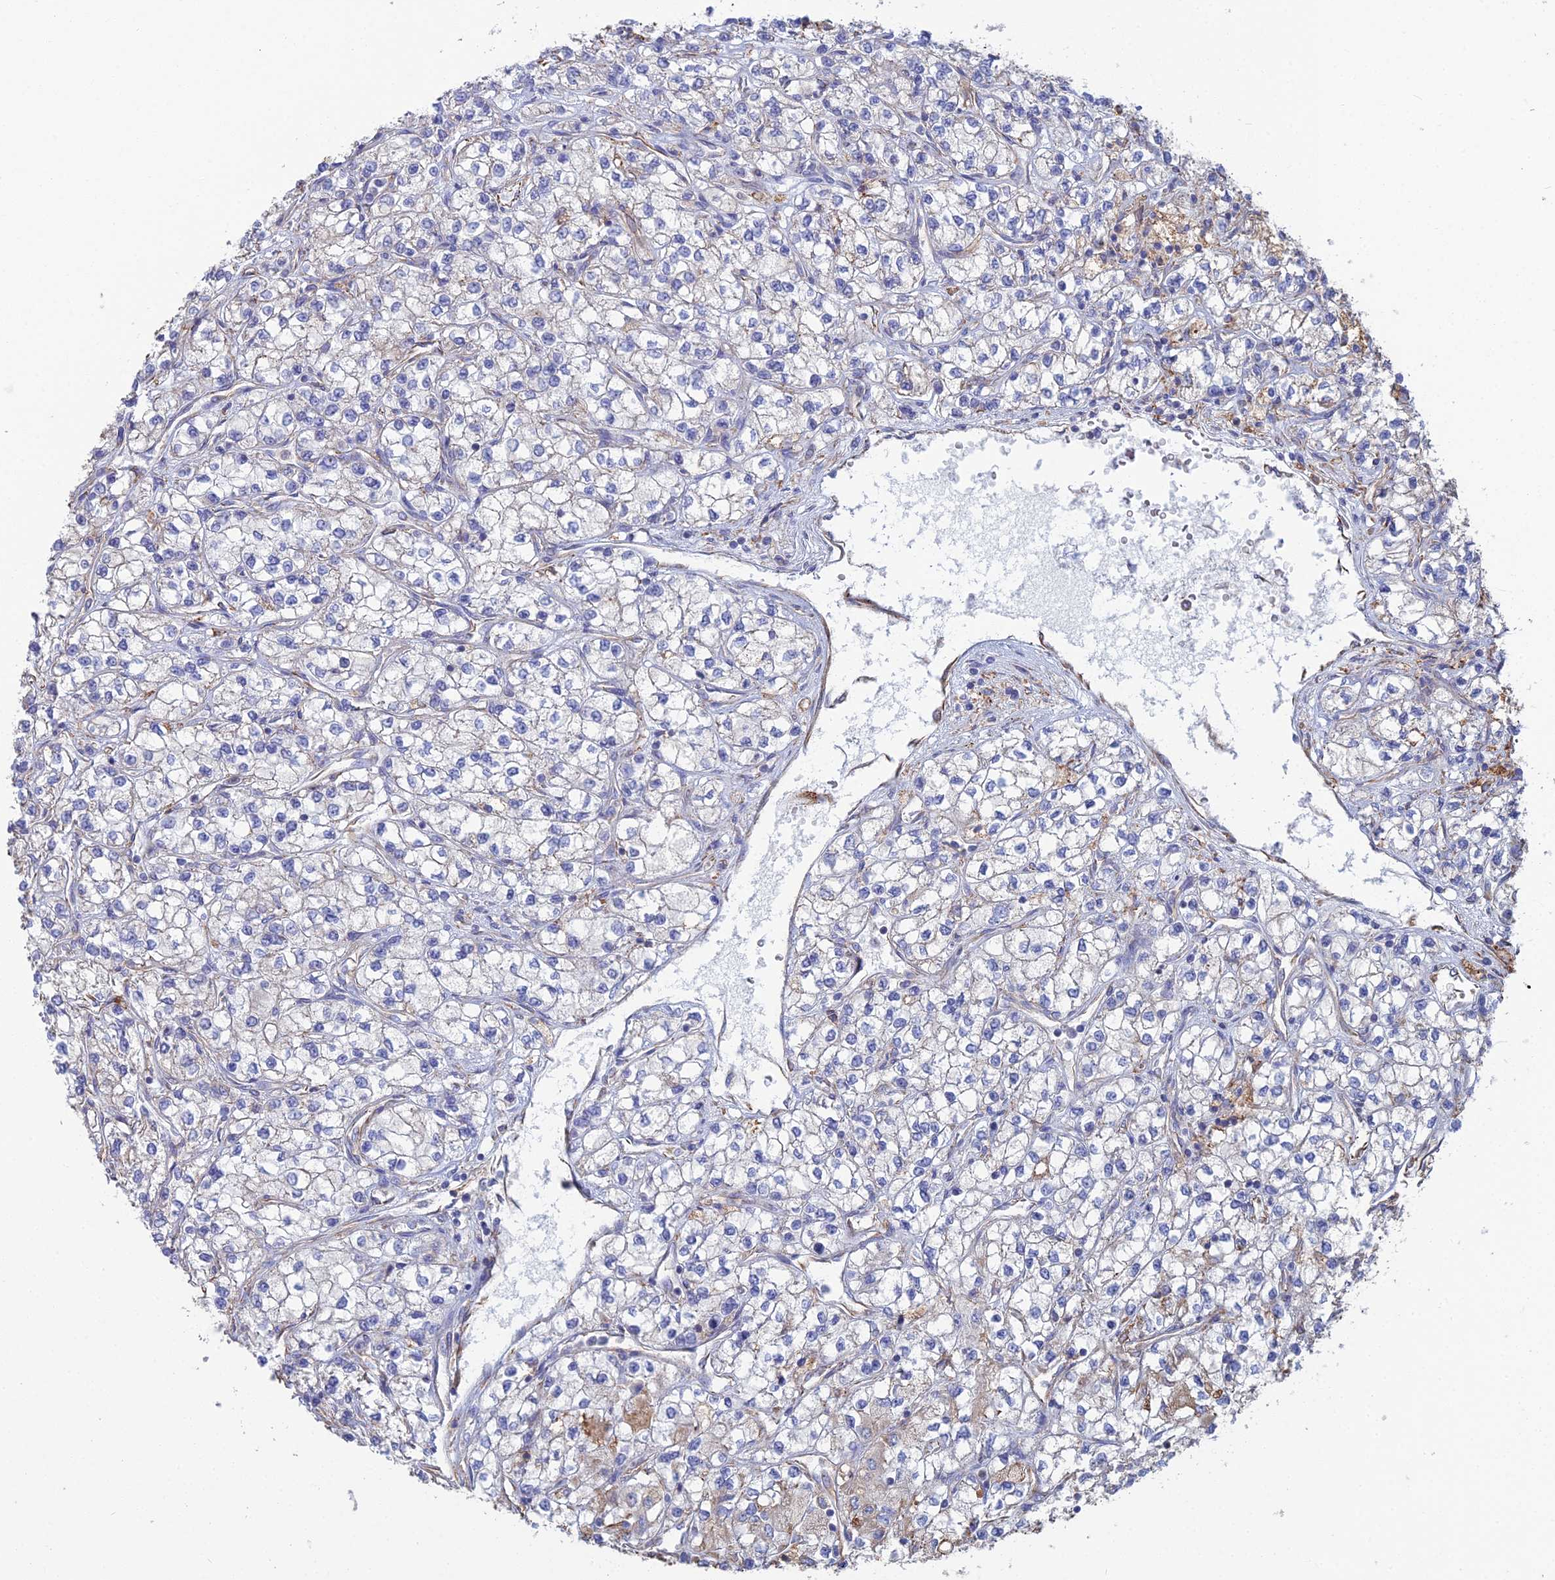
{"staining": {"intensity": "negative", "quantity": "none", "location": "none"}, "tissue": "renal cancer", "cell_type": "Tumor cells", "image_type": "cancer", "snomed": [{"axis": "morphology", "description": "Adenocarcinoma, NOS"}, {"axis": "topography", "description": "Kidney"}], "caption": "The image demonstrates no staining of tumor cells in adenocarcinoma (renal).", "gene": "CLVS2", "patient": {"sex": "male", "age": 80}}